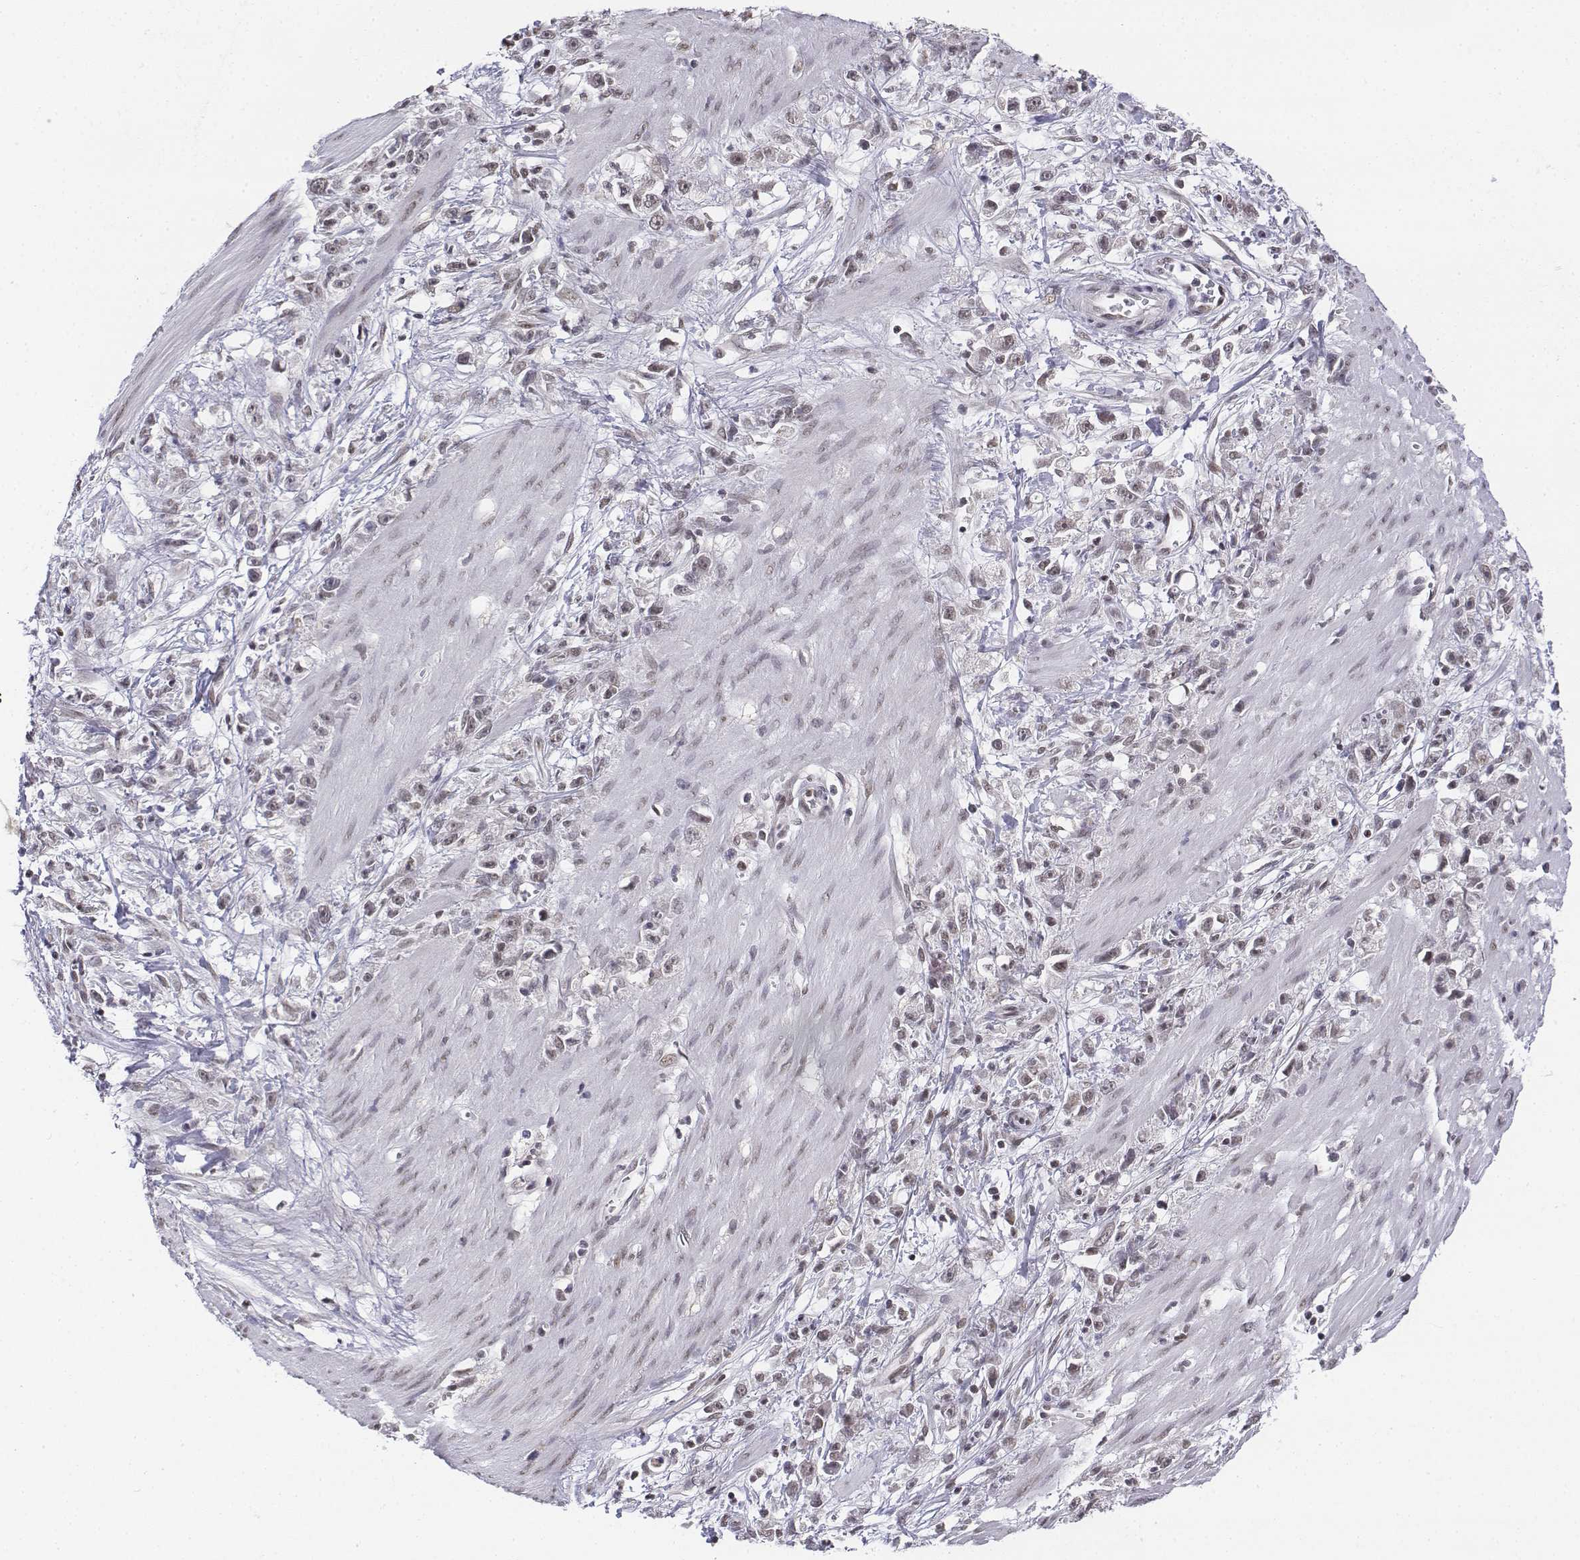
{"staining": {"intensity": "weak", "quantity": "25%-75%", "location": "nuclear"}, "tissue": "stomach cancer", "cell_type": "Tumor cells", "image_type": "cancer", "snomed": [{"axis": "morphology", "description": "Adenocarcinoma, NOS"}, {"axis": "topography", "description": "Stomach"}], "caption": "DAB (3,3'-diaminobenzidine) immunohistochemical staining of human stomach cancer displays weak nuclear protein expression in about 25%-75% of tumor cells. The staining is performed using DAB brown chromogen to label protein expression. The nuclei are counter-stained blue using hematoxylin.", "gene": "SETD1A", "patient": {"sex": "female", "age": 59}}